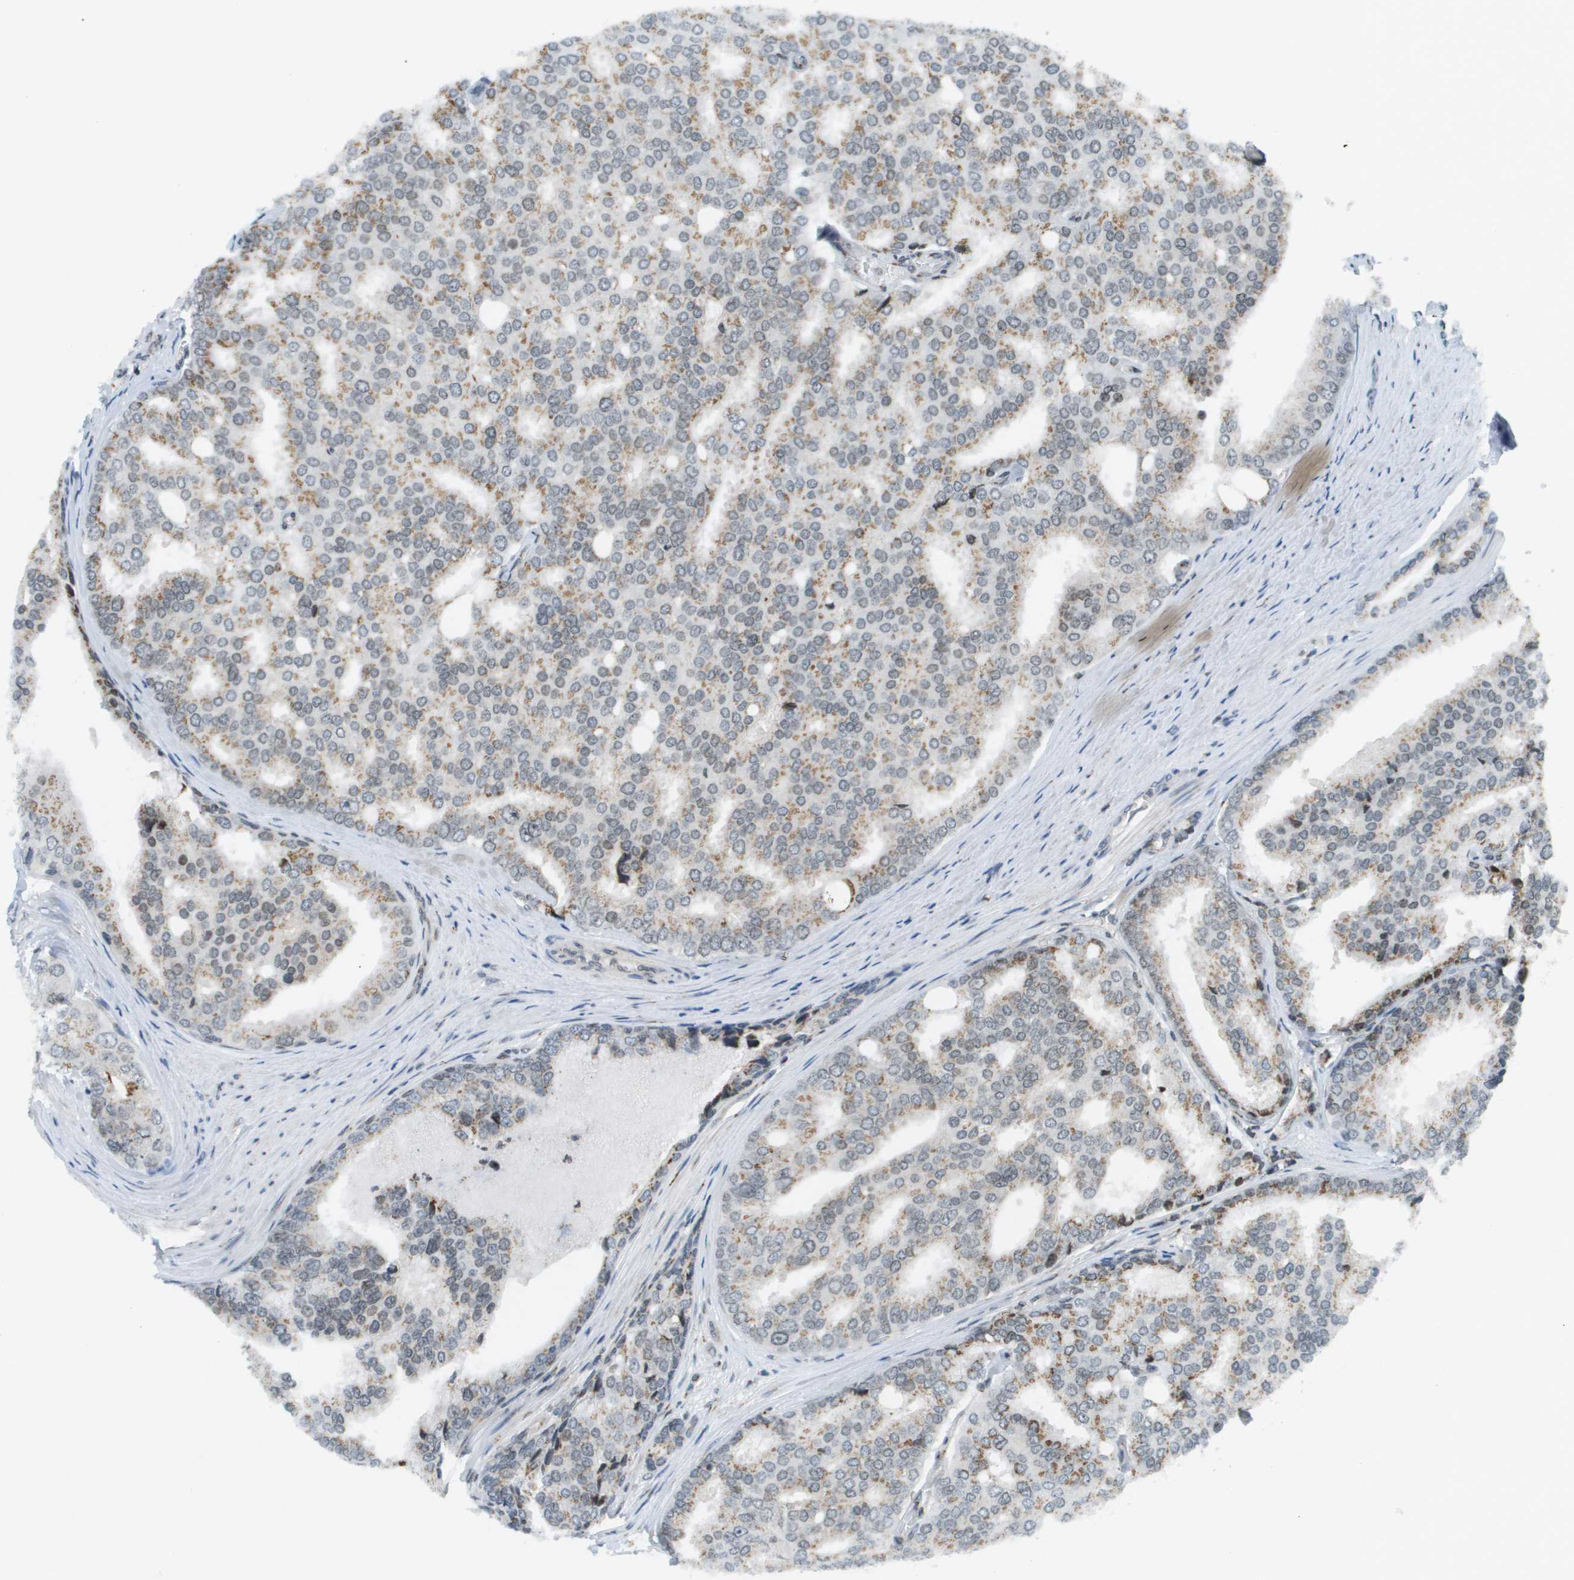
{"staining": {"intensity": "weak", "quantity": ">75%", "location": "cytoplasmic/membranous"}, "tissue": "prostate cancer", "cell_type": "Tumor cells", "image_type": "cancer", "snomed": [{"axis": "morphology", "description": "Adenocarcinoma, High grade"}, {"axis": "topography", "description": "Prostate"}], "caption": "Human prostate cancer (high-grade adenocarcinoma) stained for a protein (brown) displays weak cytoplasmic/membranous positive staining in approximately >75% of tumor cells.", "gene": "EVC", "patient": {"sex": "male", "age": 50}}